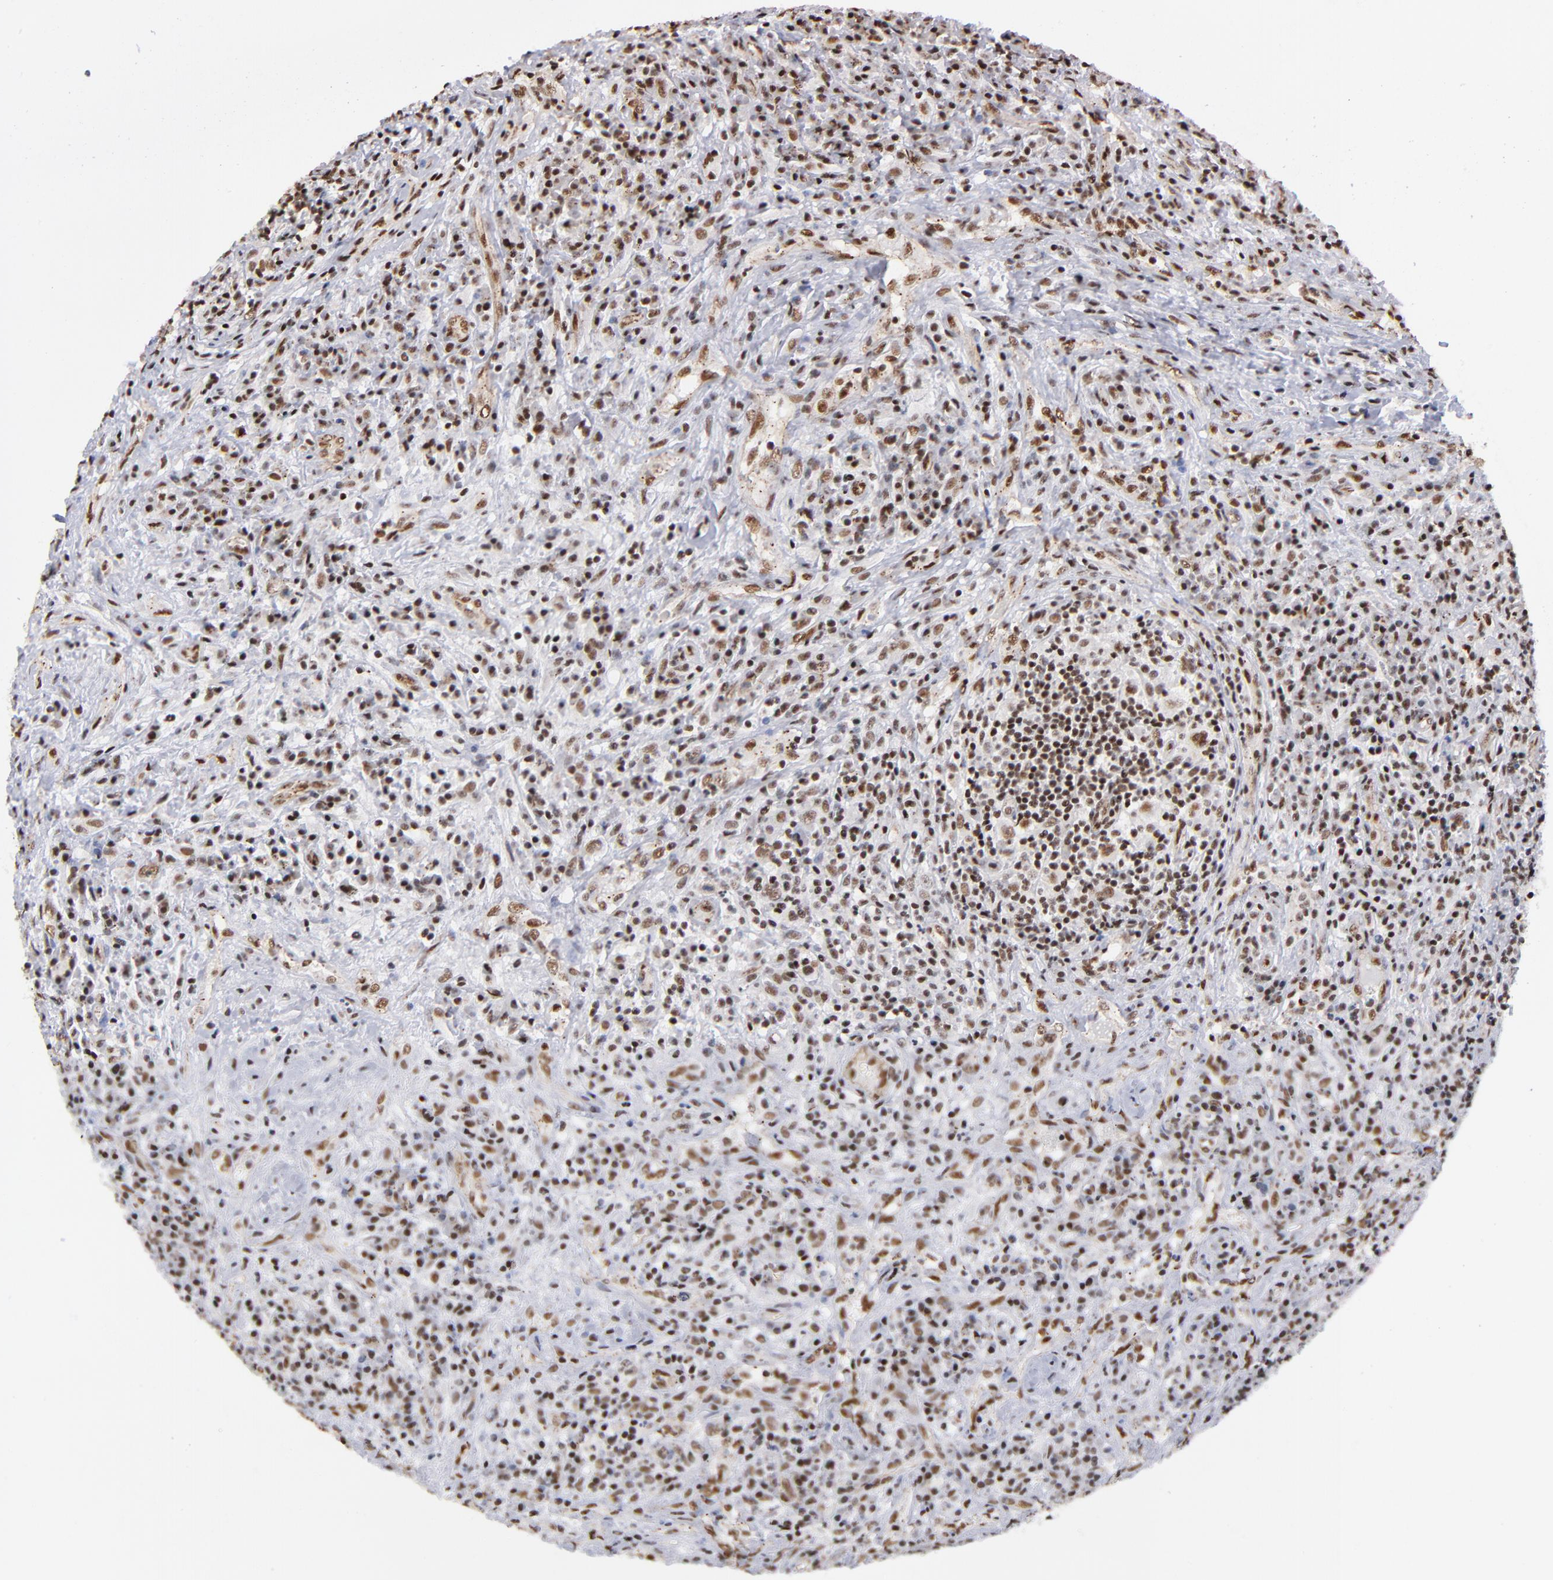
{"staining": {"intensity": "moderate", "quantity": ">75%", "location": "nuclear"}, "tissue": "lymphoma", "cell_type": "Tumor cells", "image_type": "cancer", "snomed": [{"axis": "morphology", "description": "Hodgkin's disease, NOS"}, {"axis": "topography", "description": "Lymph node"}], "caption": "This is a micrograph of immunohistochemistry (IHC) staining of lymphoma, which shows moderate expression in the nuclear of tumor cells.", "gene": "GABPA", "patient": {"sex": "female", "age": 25}}